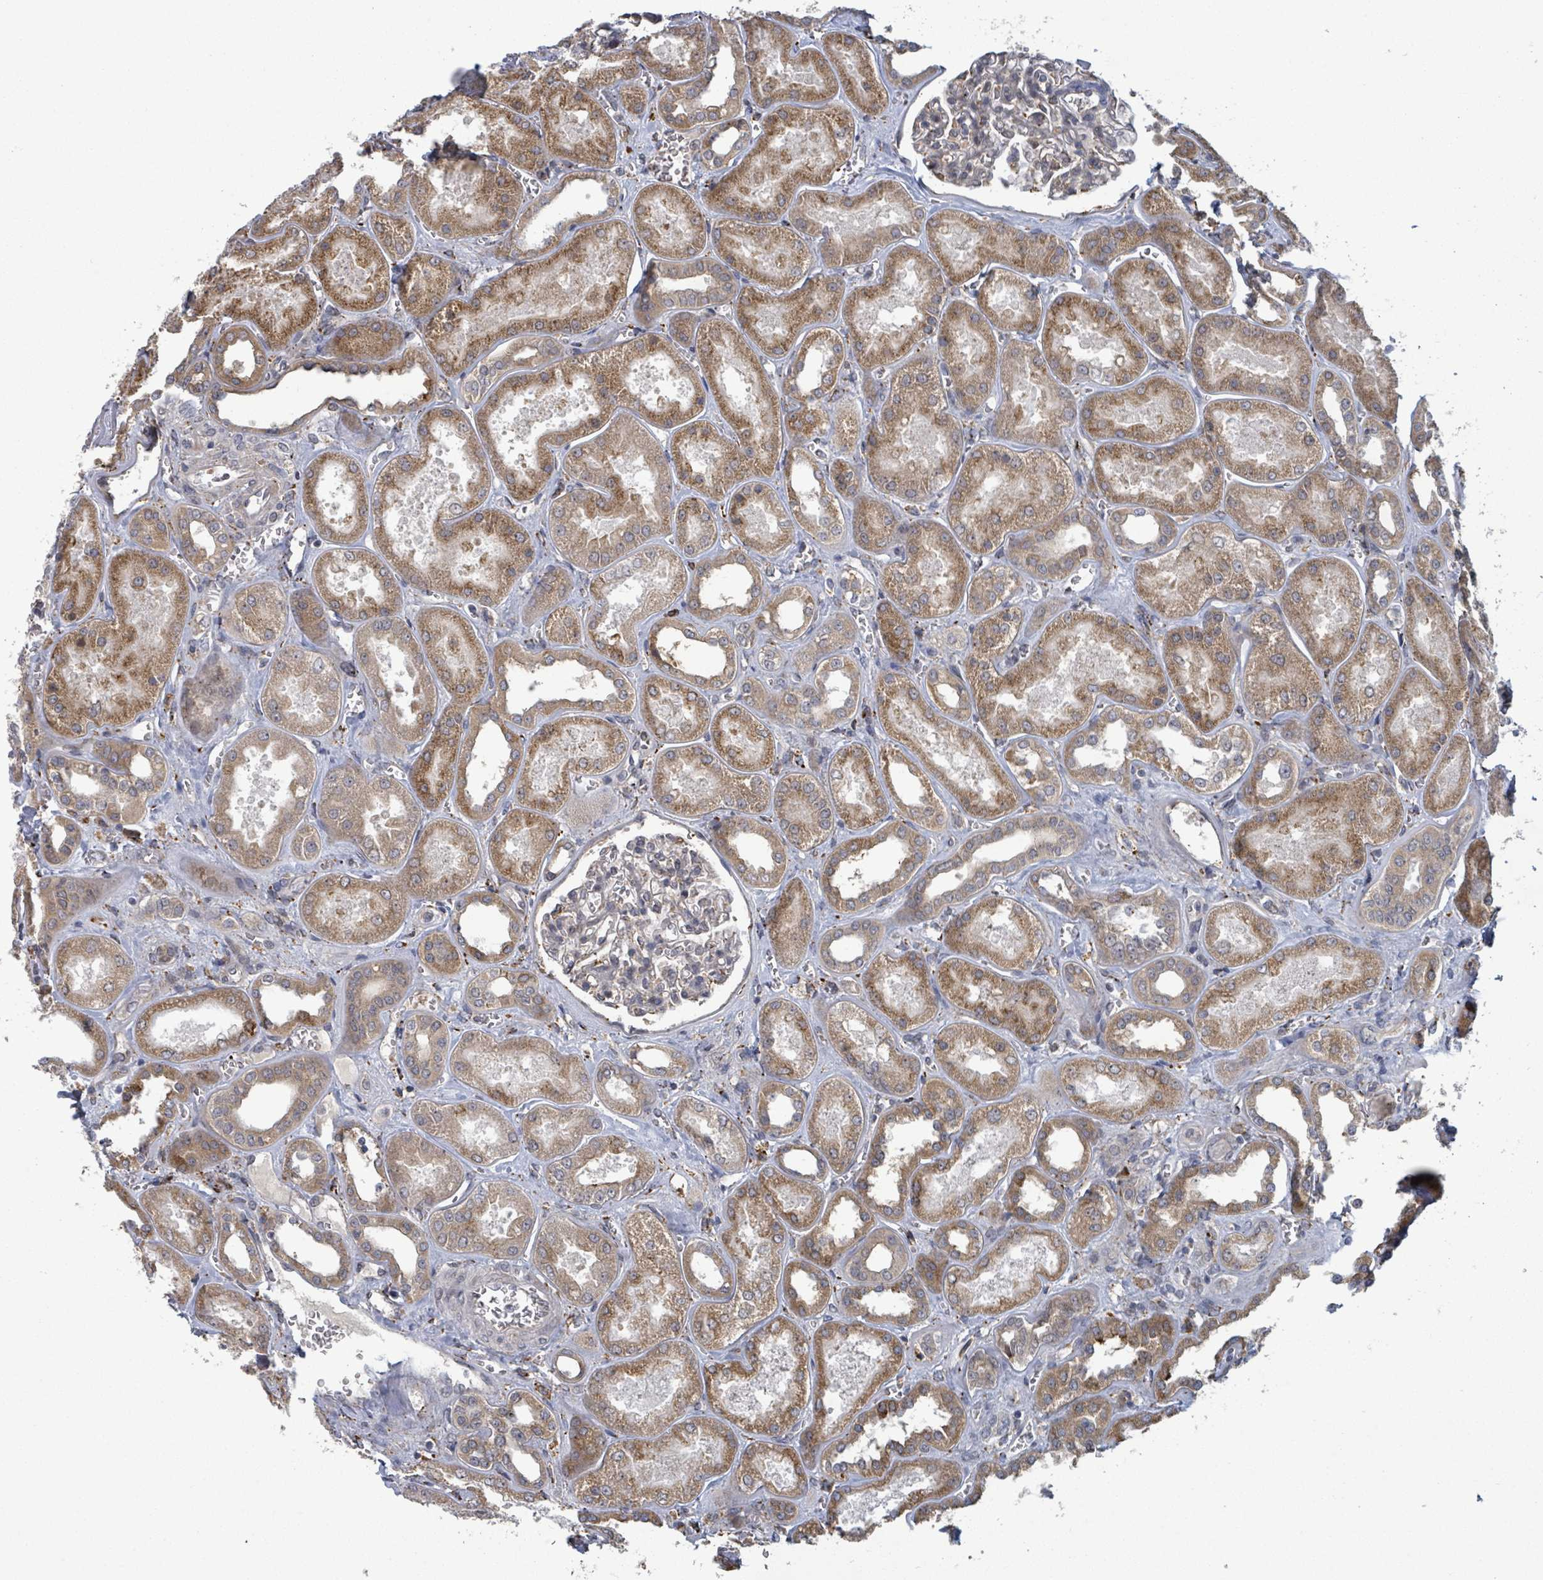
{"staining": {"intensity": "weak", "quantity": "25%-75%", "location": "cytoplasmic/membranous"}, "tissue": "kidney", "cell_type": "Cells in glomeruli", "image_type": "normal", "snomed": [{"axis": "morphology", "description": "Normal tissue, NOS"}, {"axis": "morphology", "description": "Adenocarcinoma, NOS"}, {"axis": "topography", "description": "Kidney"}], "caption": "Immunohistochemical staining of normal human kidney demonstrates weak cytoplasmic/membranous protein staining in approximately 25%-75% of cells in glomeruli.", "gene": "SHROOM2", "patient": {"sex": "female", "age": 68}}